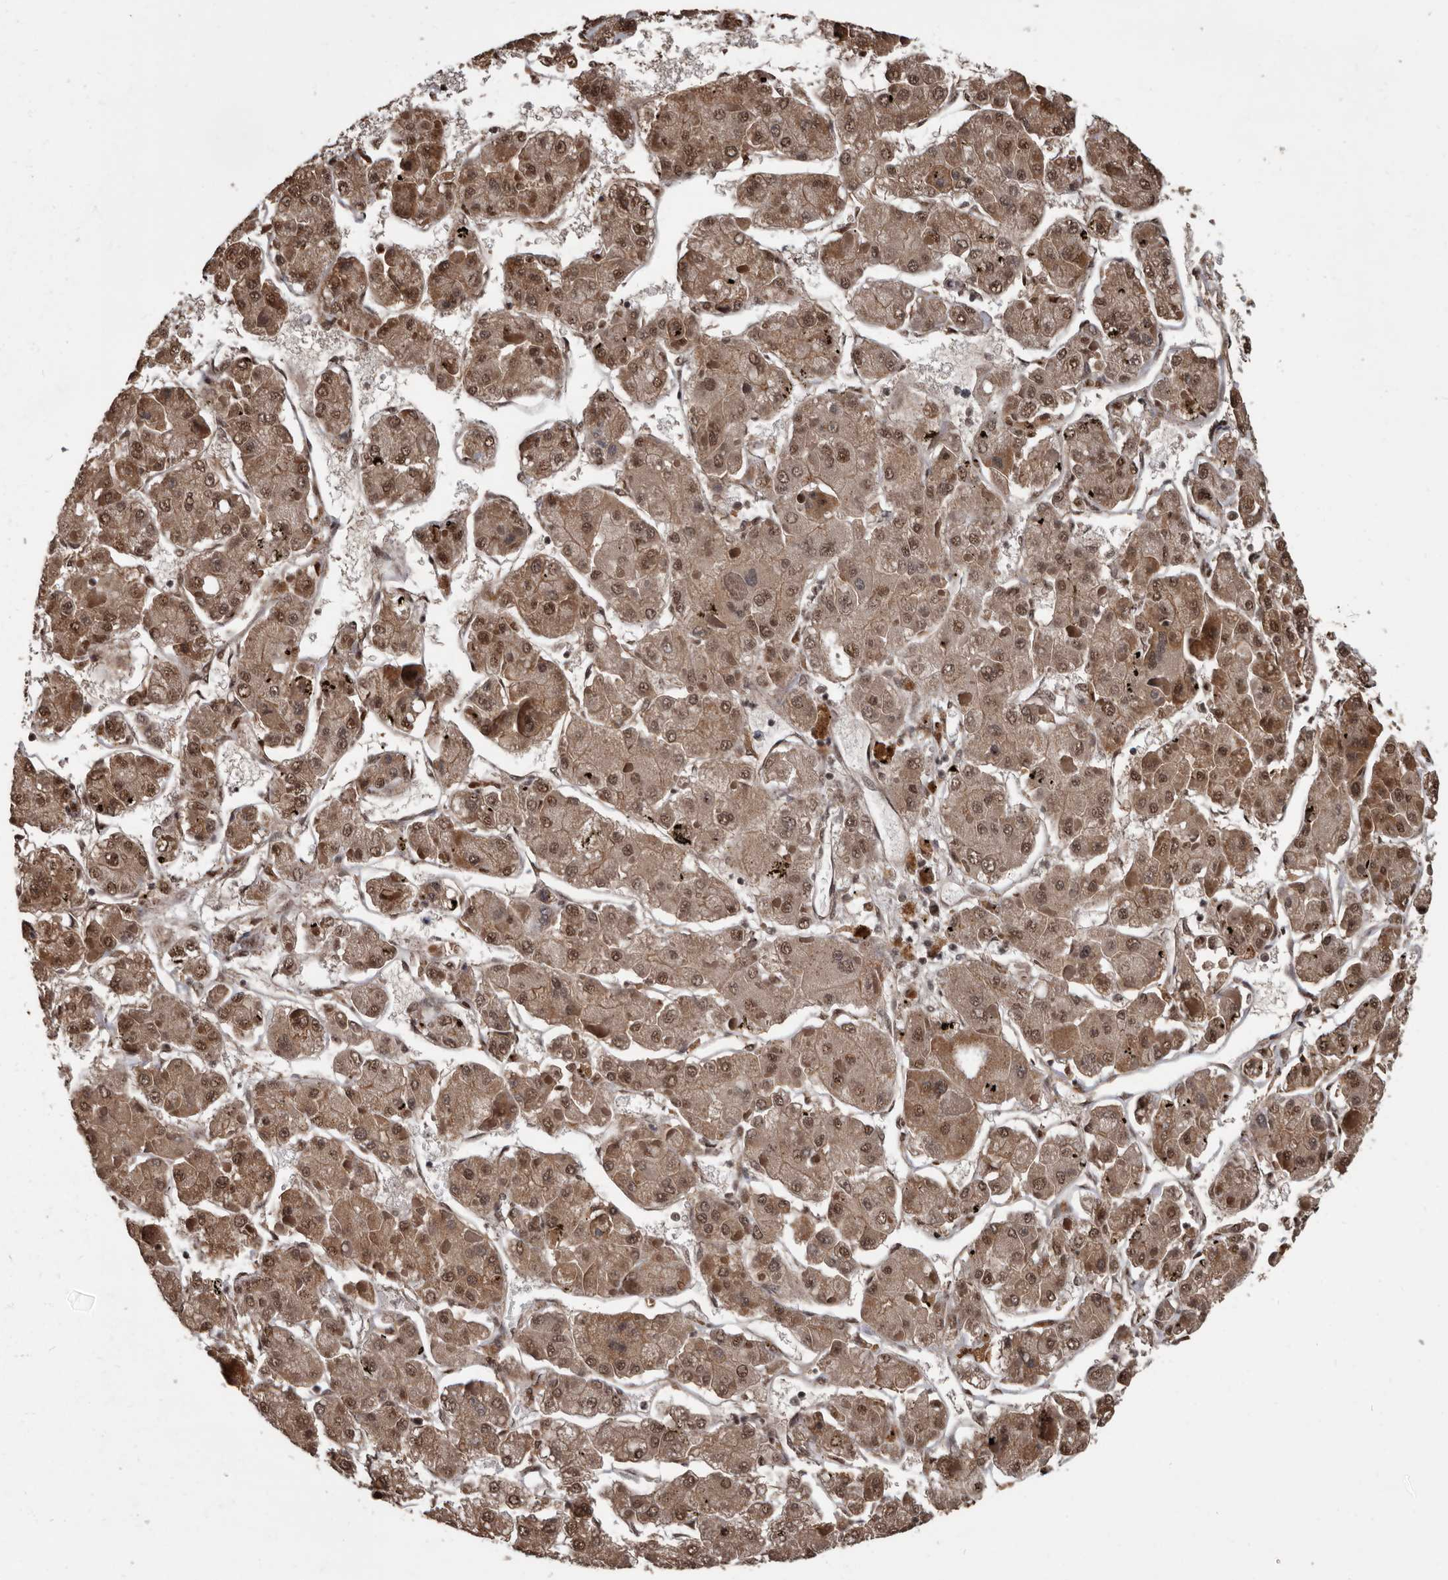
{"staining": {"intensity": "moderate", "quantity": ">75%", "location": "cytoplasmic/membranous,nuclear"}, "tissue": "liver cancer", "cell_type": "Tumor cells", "image_type": "cancer", "snomed": [{"axis": "morphology", "description": "Carcinoma, Hepatocellular, NOS"}, {"axis": "topography", "description": "Liver"}], "caption": "An immunohistochemistry photomicrograph of tumor tissue is shown. Protein staining in brown highlights moderate cytoplasmic/membranous and nuclear positivity in liver cancer within tumor cells. The protein of interest is shown in brown color, while the nuclei are stained blue.", "gene": "AHR", "patient": {"sex": "female", "age": 73}}